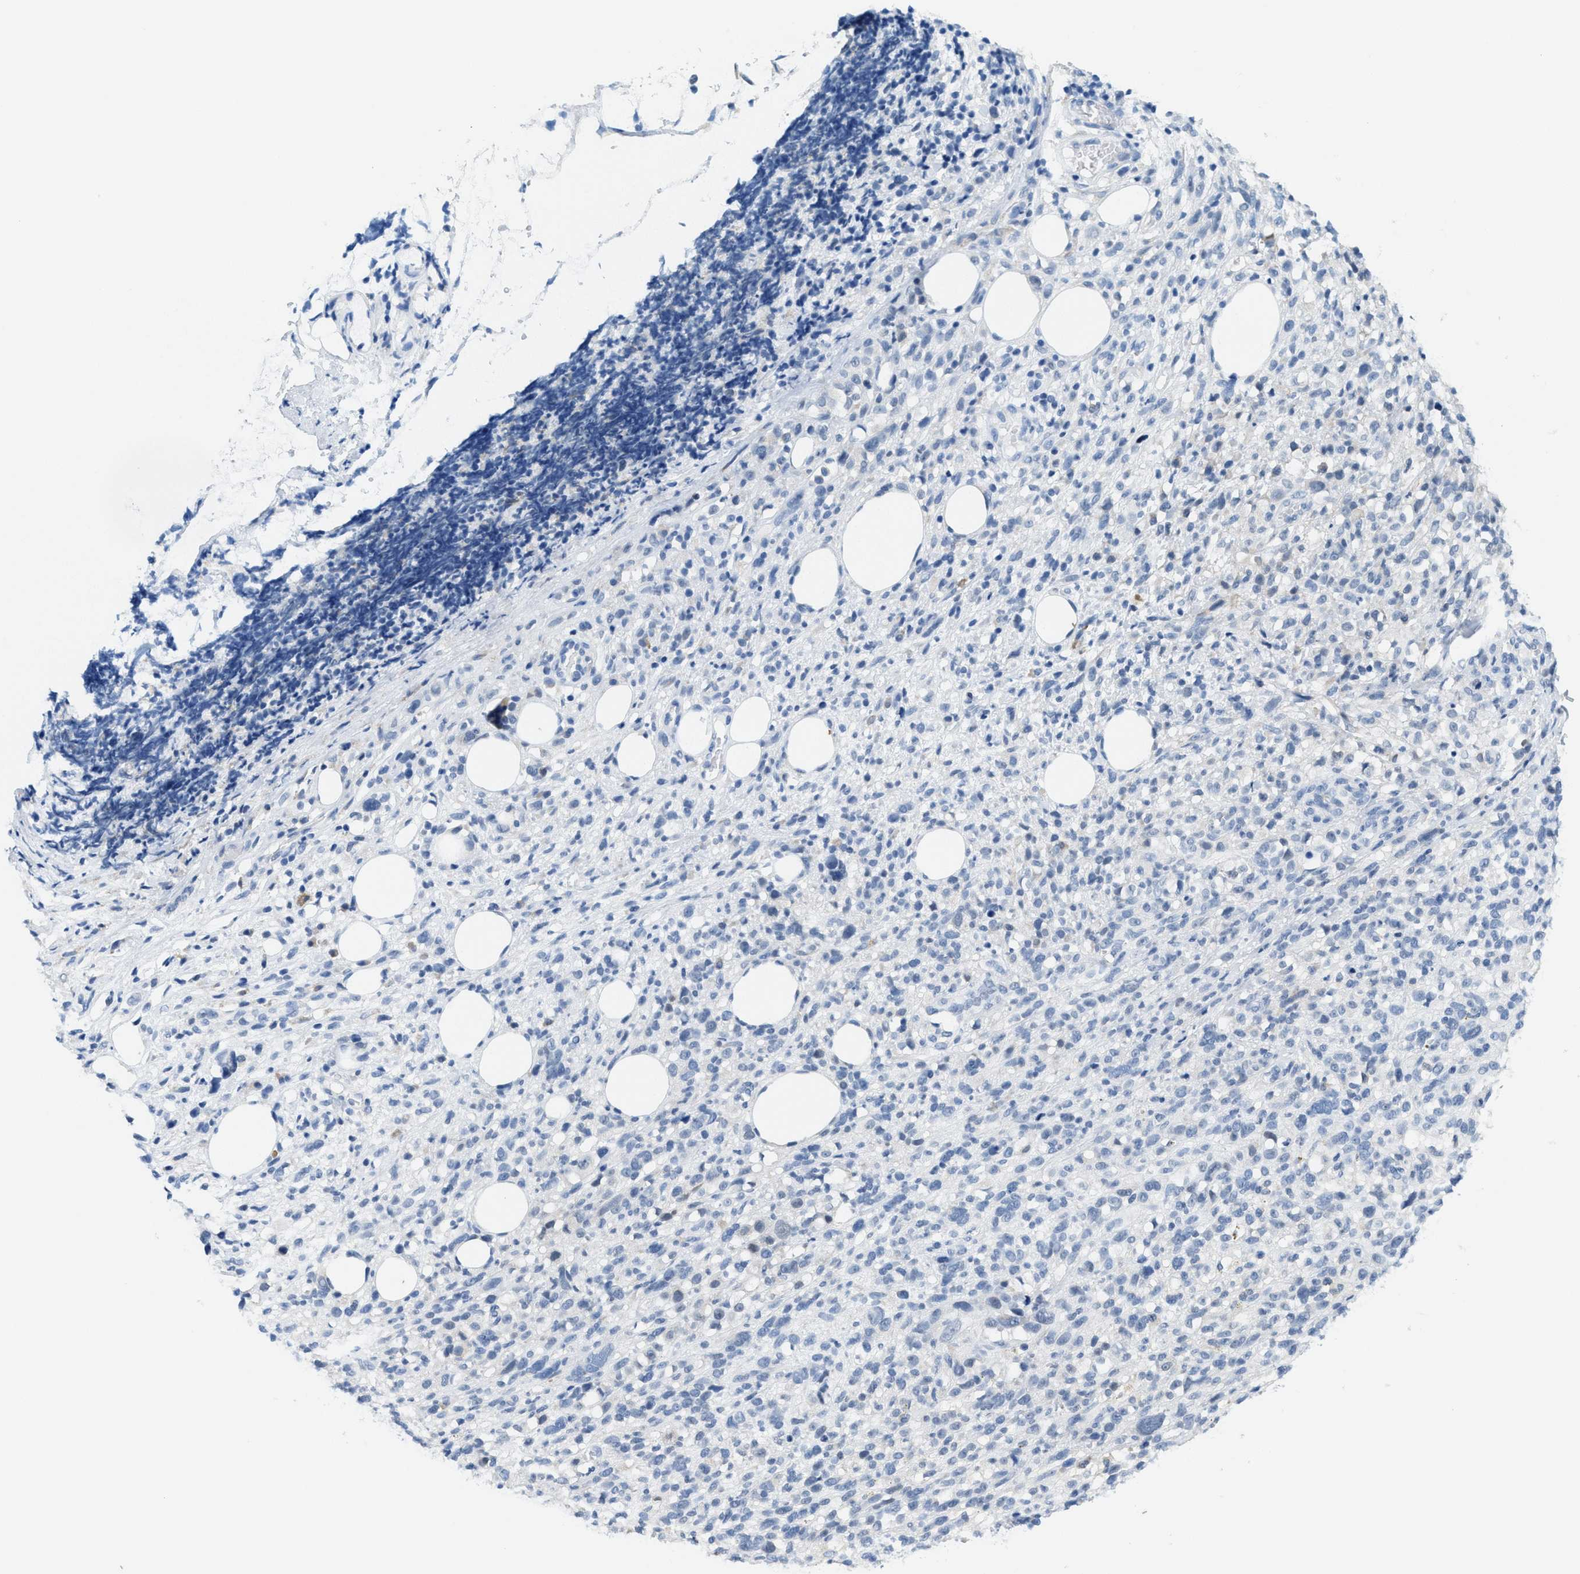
{"staining": {"intensity": "negative", "quantity": "none", "location": "none"}, "tissue": "melanoma", "cell_type": "Tumor cells", "image_type": "cancer", "snomed": [{"axis": "morphology", "description": "Malignant melanoma, NOS"}, {"axis": "topography", "description": "Skin"}], "caption": "Immunohistochemical staining of human malignant melanoma demonstrates no significant staining in tumor cells.", "gene": "KIFC3", "patient": {"sex": "female", "age": 55}}